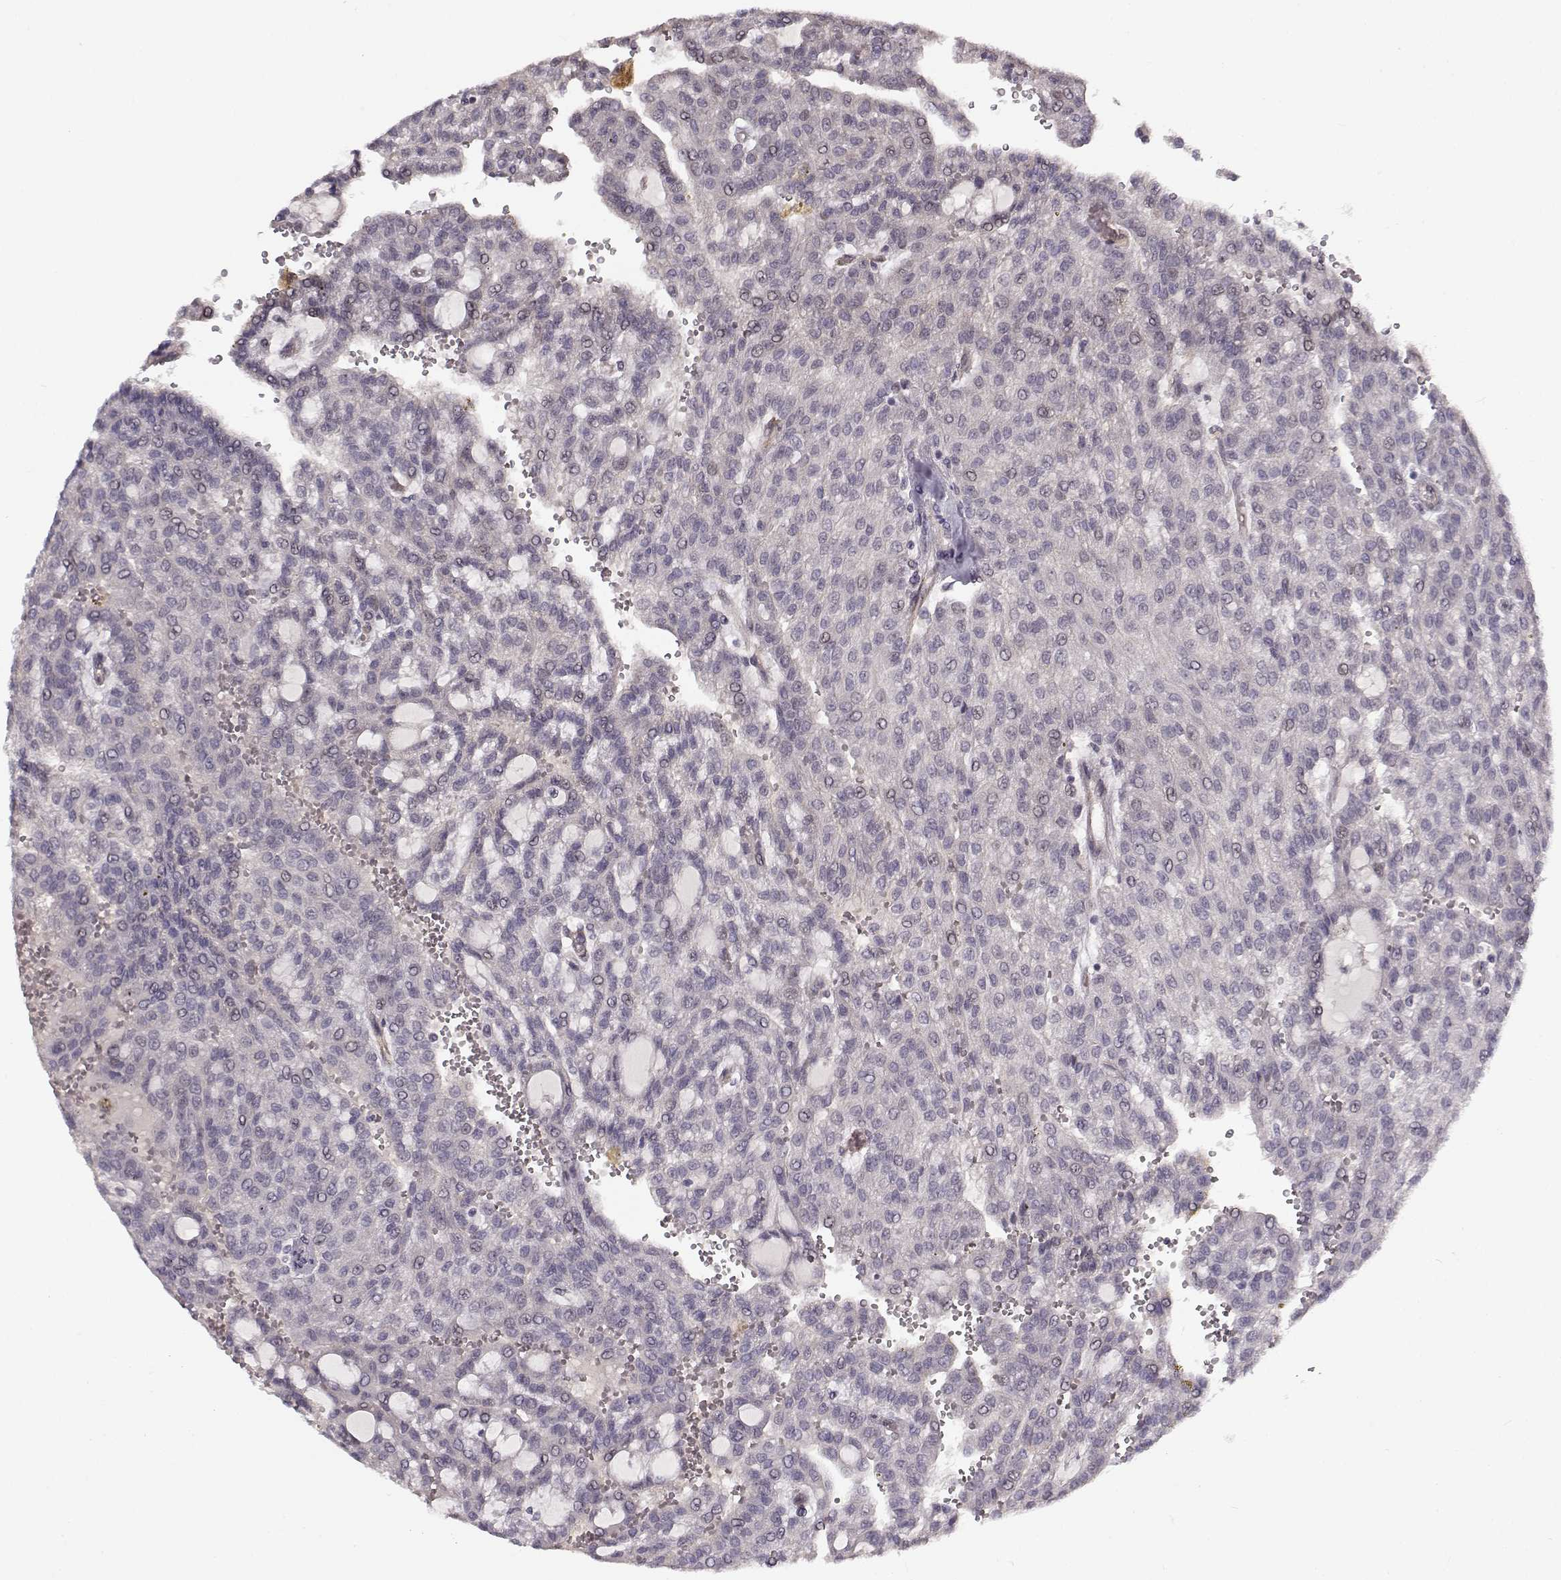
{"staining": {"intensity": "negative", "quantity": "none", "location": "none"}, "tissue": "renal cancer", "cell_type": "Tumor cells", "image_type": "cancer", "snomed": [{"axis": "morphology", "description": "Adenocarcinoma, NOS"}, {"axis": "topography", "description": "Kidney"}], "caption": "This is an immunohistochemistry histopathology image of renal cancer. There is no positivity in tumor cells.", "gene": "RGS9BP", "patient": {"sex": "male", "age": 63}}